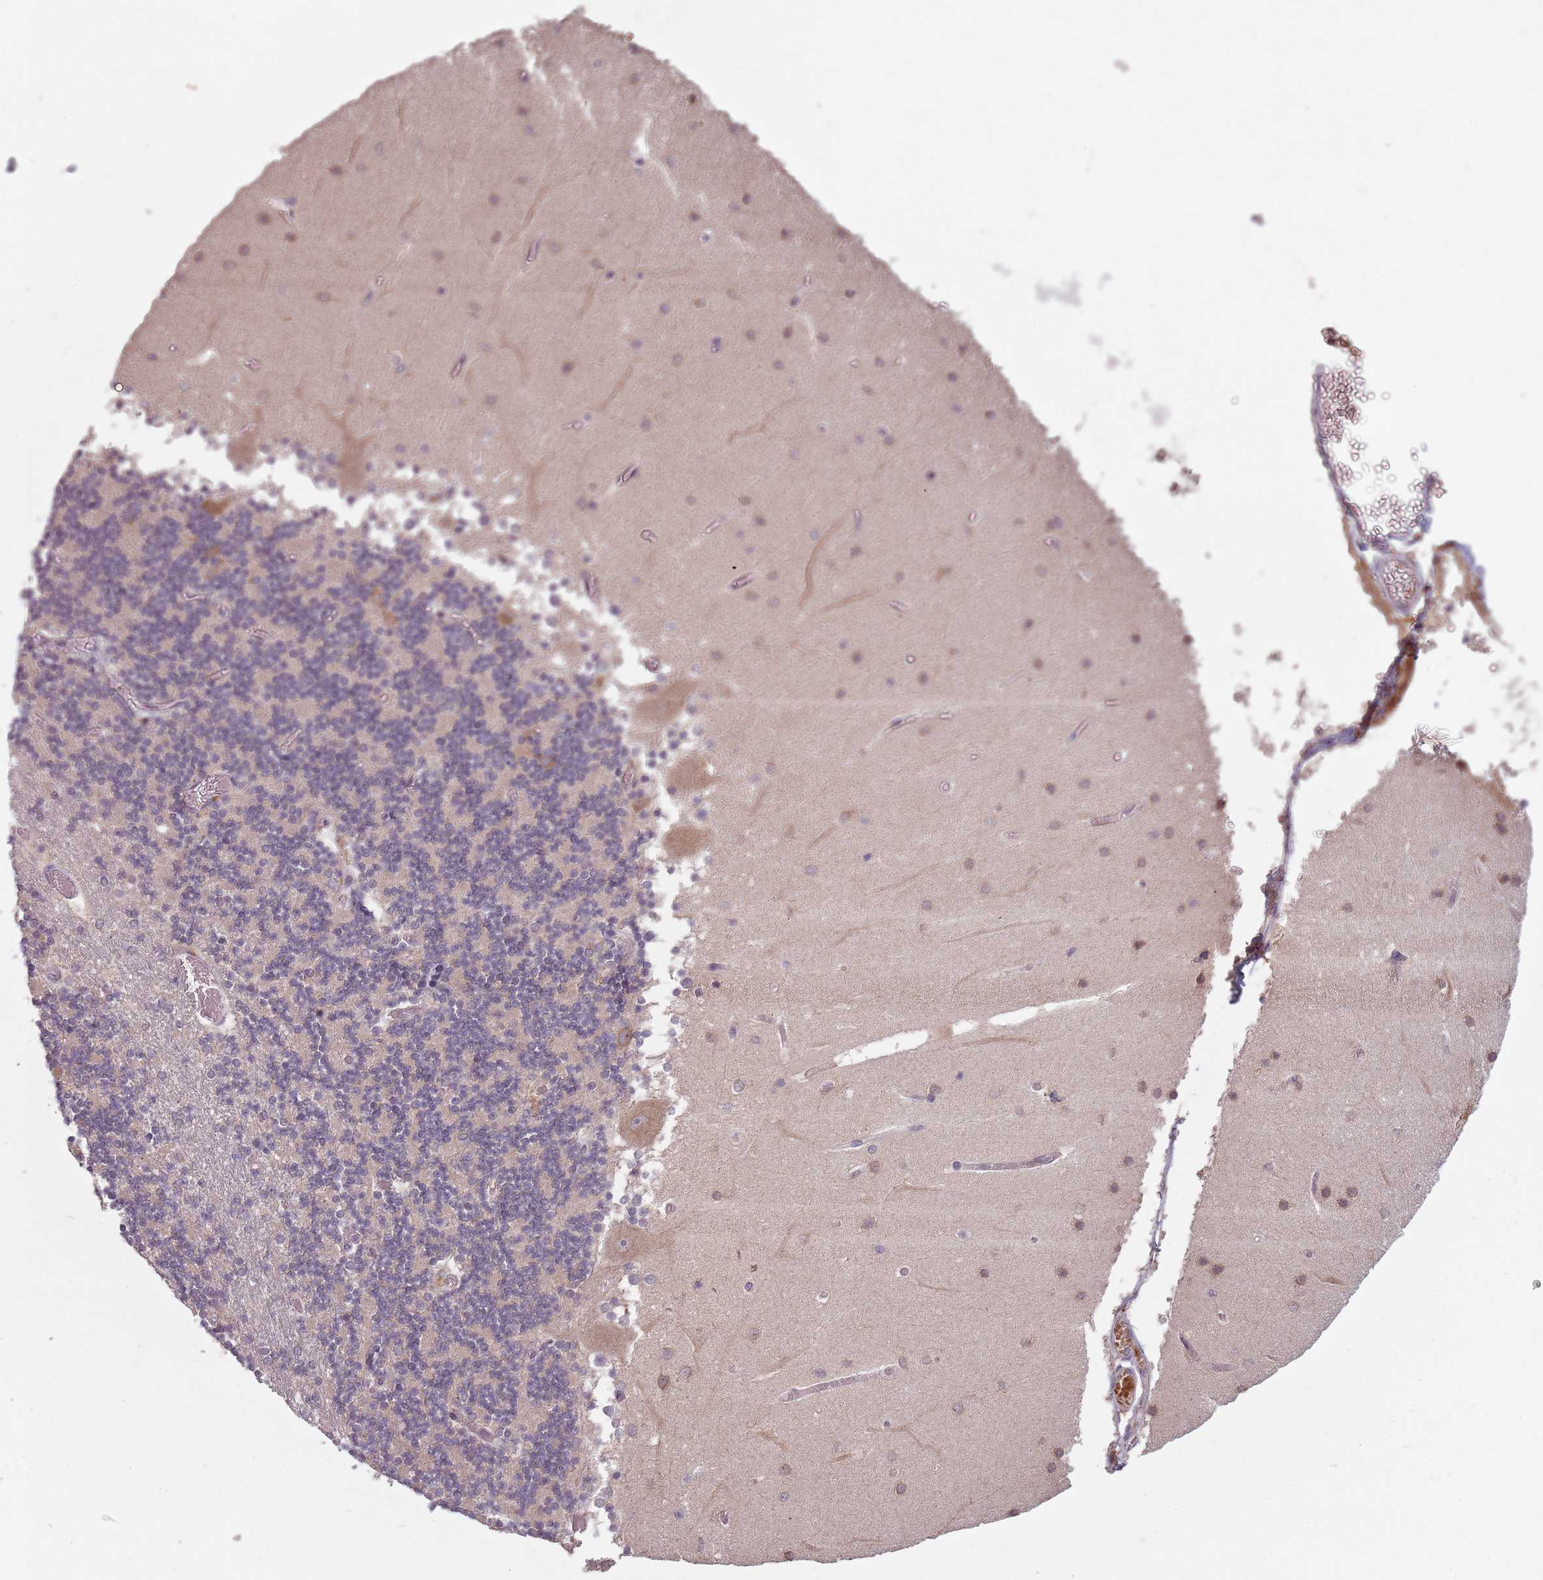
{"staining": {"intensity": "weak", "quantity": "<25%", "location": "cytoplasmic/membranous"}, "tissue": "cerebellum", "cell_type": "Cells in granular layer", "image_type": "normal", "snomed": [{"axis": "morphology", "description": "Normal tissue, NOS"}, {"axis": "topography", "description": "Cerebellum"}], "caption": "Histopathology image shows no significant protein positivity in cells in granular layer of unremarkable cerebellum. (Brightfield microscopy of DAB (3,3'-diaminobenzidine) immunohistochemistry at high magnification).", "gene": "GPR180", "patient": {"sex": "female", "age": 28}}